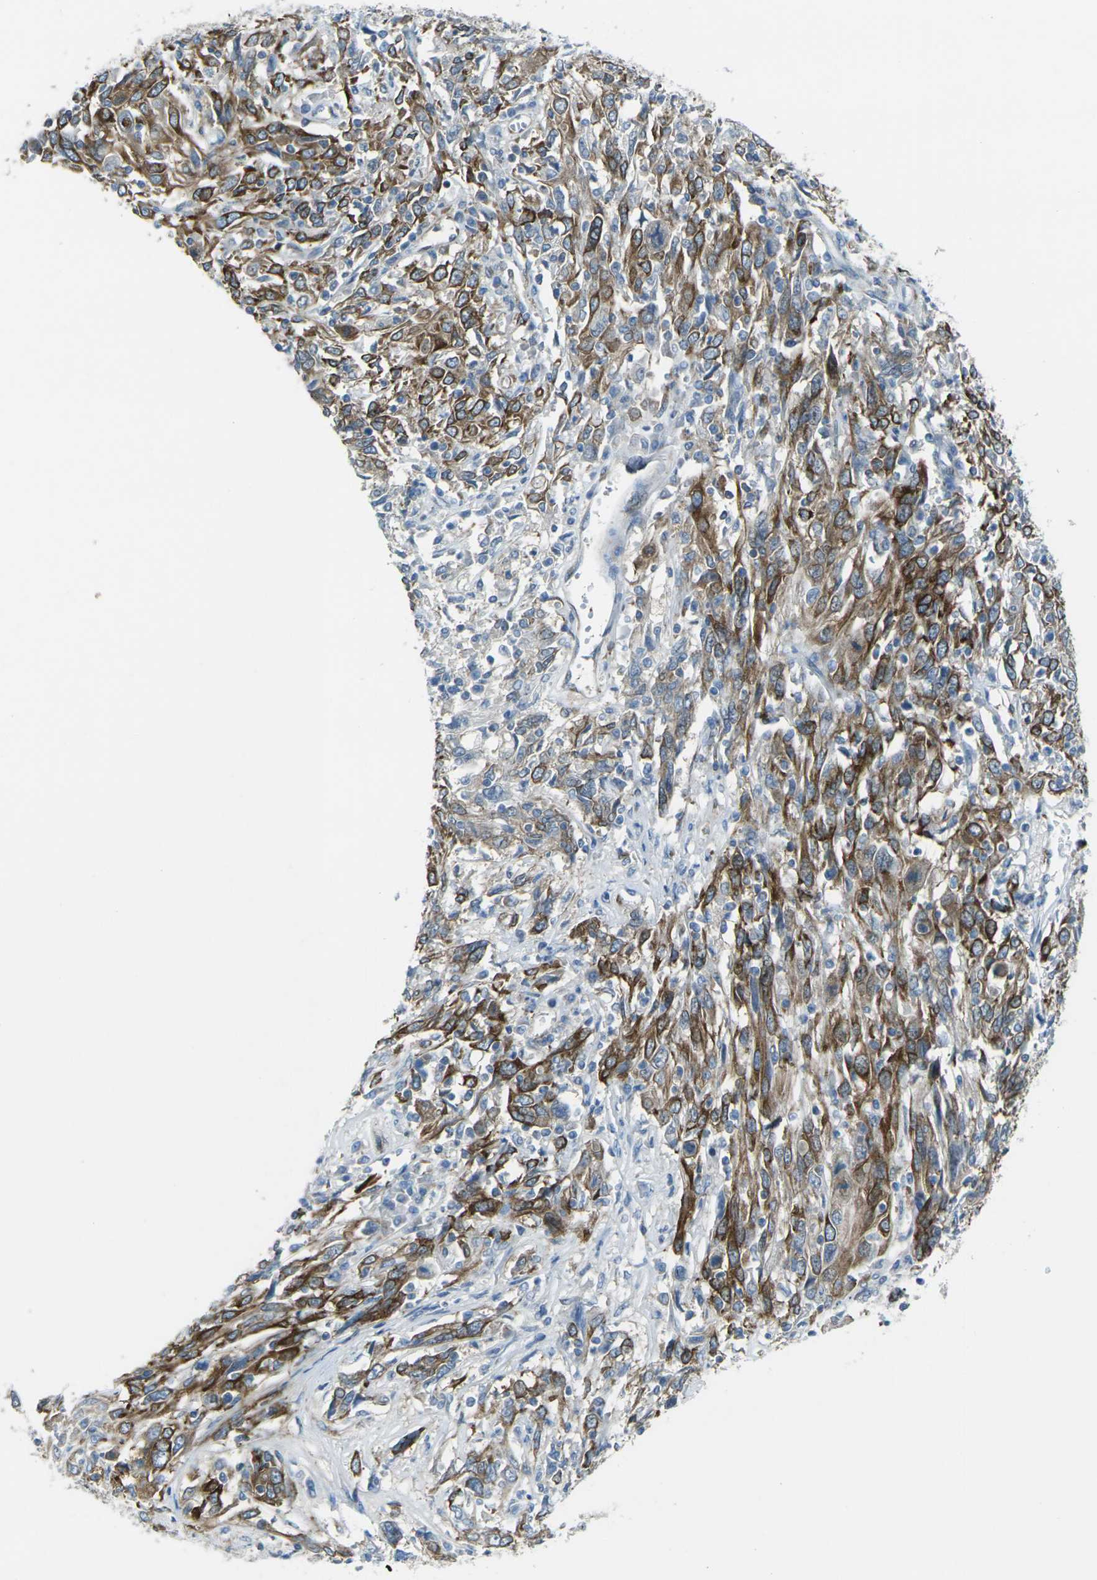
{"staining": {"intensity": "moderate", "quantity": ">75%", "location": "cytoplasmic/membranous"}, "tissue": "cervical cancer", "cell_type": "Tumor cells", "image_type": "cancer", "snomed": [{"axis": "morphology", "description": "Squamous cell carcinoma, NOS"}, {"axis": "topography", "description": "Cervix"}], "caption": "Human cervical cancer (squamous cell carcinoma) stained with a protein marker reveals moderate staining in tumor cells.", "gene": "CELSR2", "patient": {"sex": "female", "age": 46}}